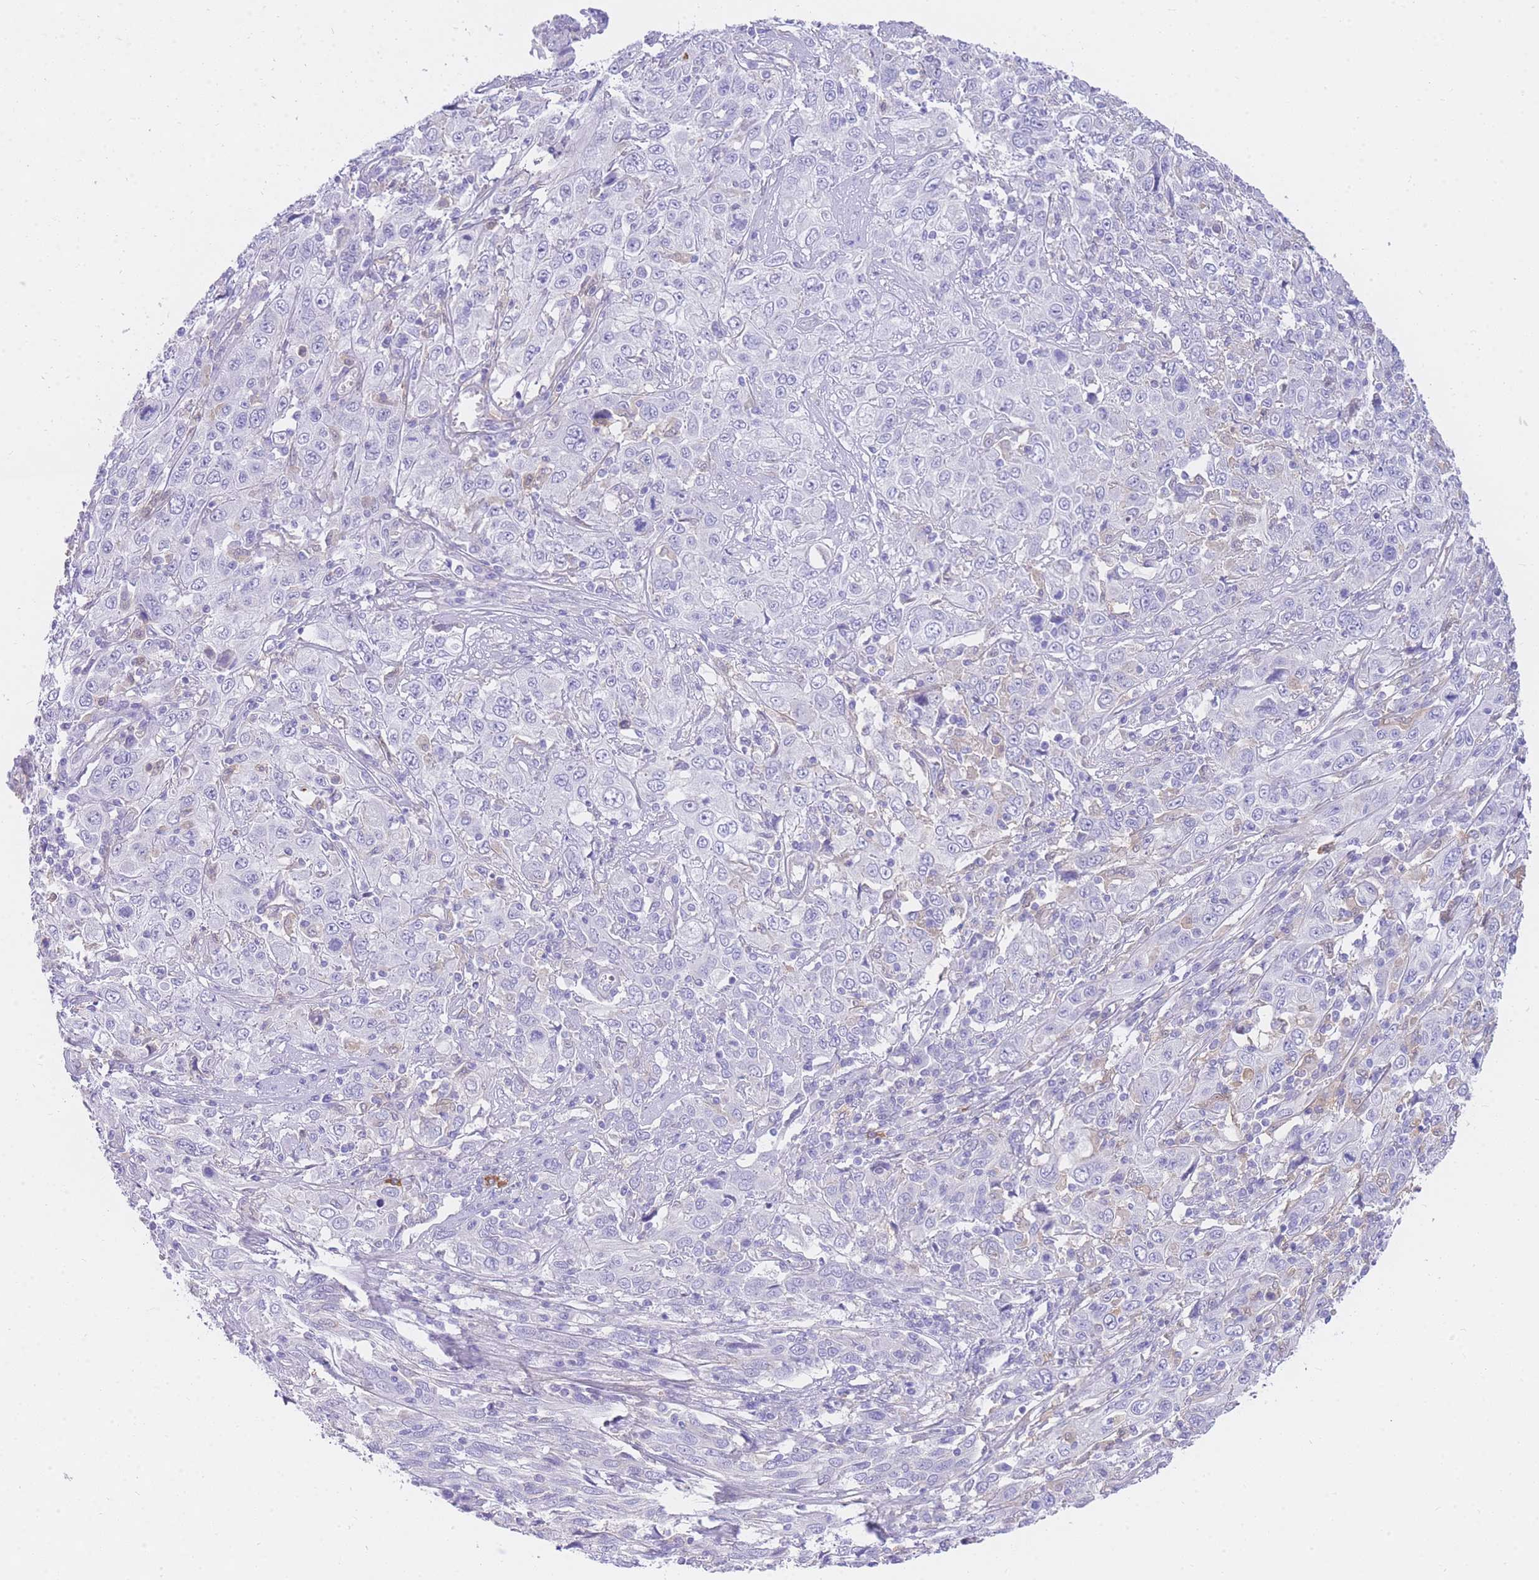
{"staining": {"intensity": "negative", "quantity": "none", "location": "none"}, "tissue": "cervical cancer", "cell_type": "Tumor cells", "image_type": "cancer", "snomed": [{"axis": "morphology", "description": "Squamous cell carcinoma, NOS"}, {"axis": "topography", "description": "Cervix"}], "caption": "There is no significant positivity in tumor cells of cervical cancer (squamous cell carcinoma).", "gene": "SRSF12", "patient": {"sex": "female", "age": 46}}